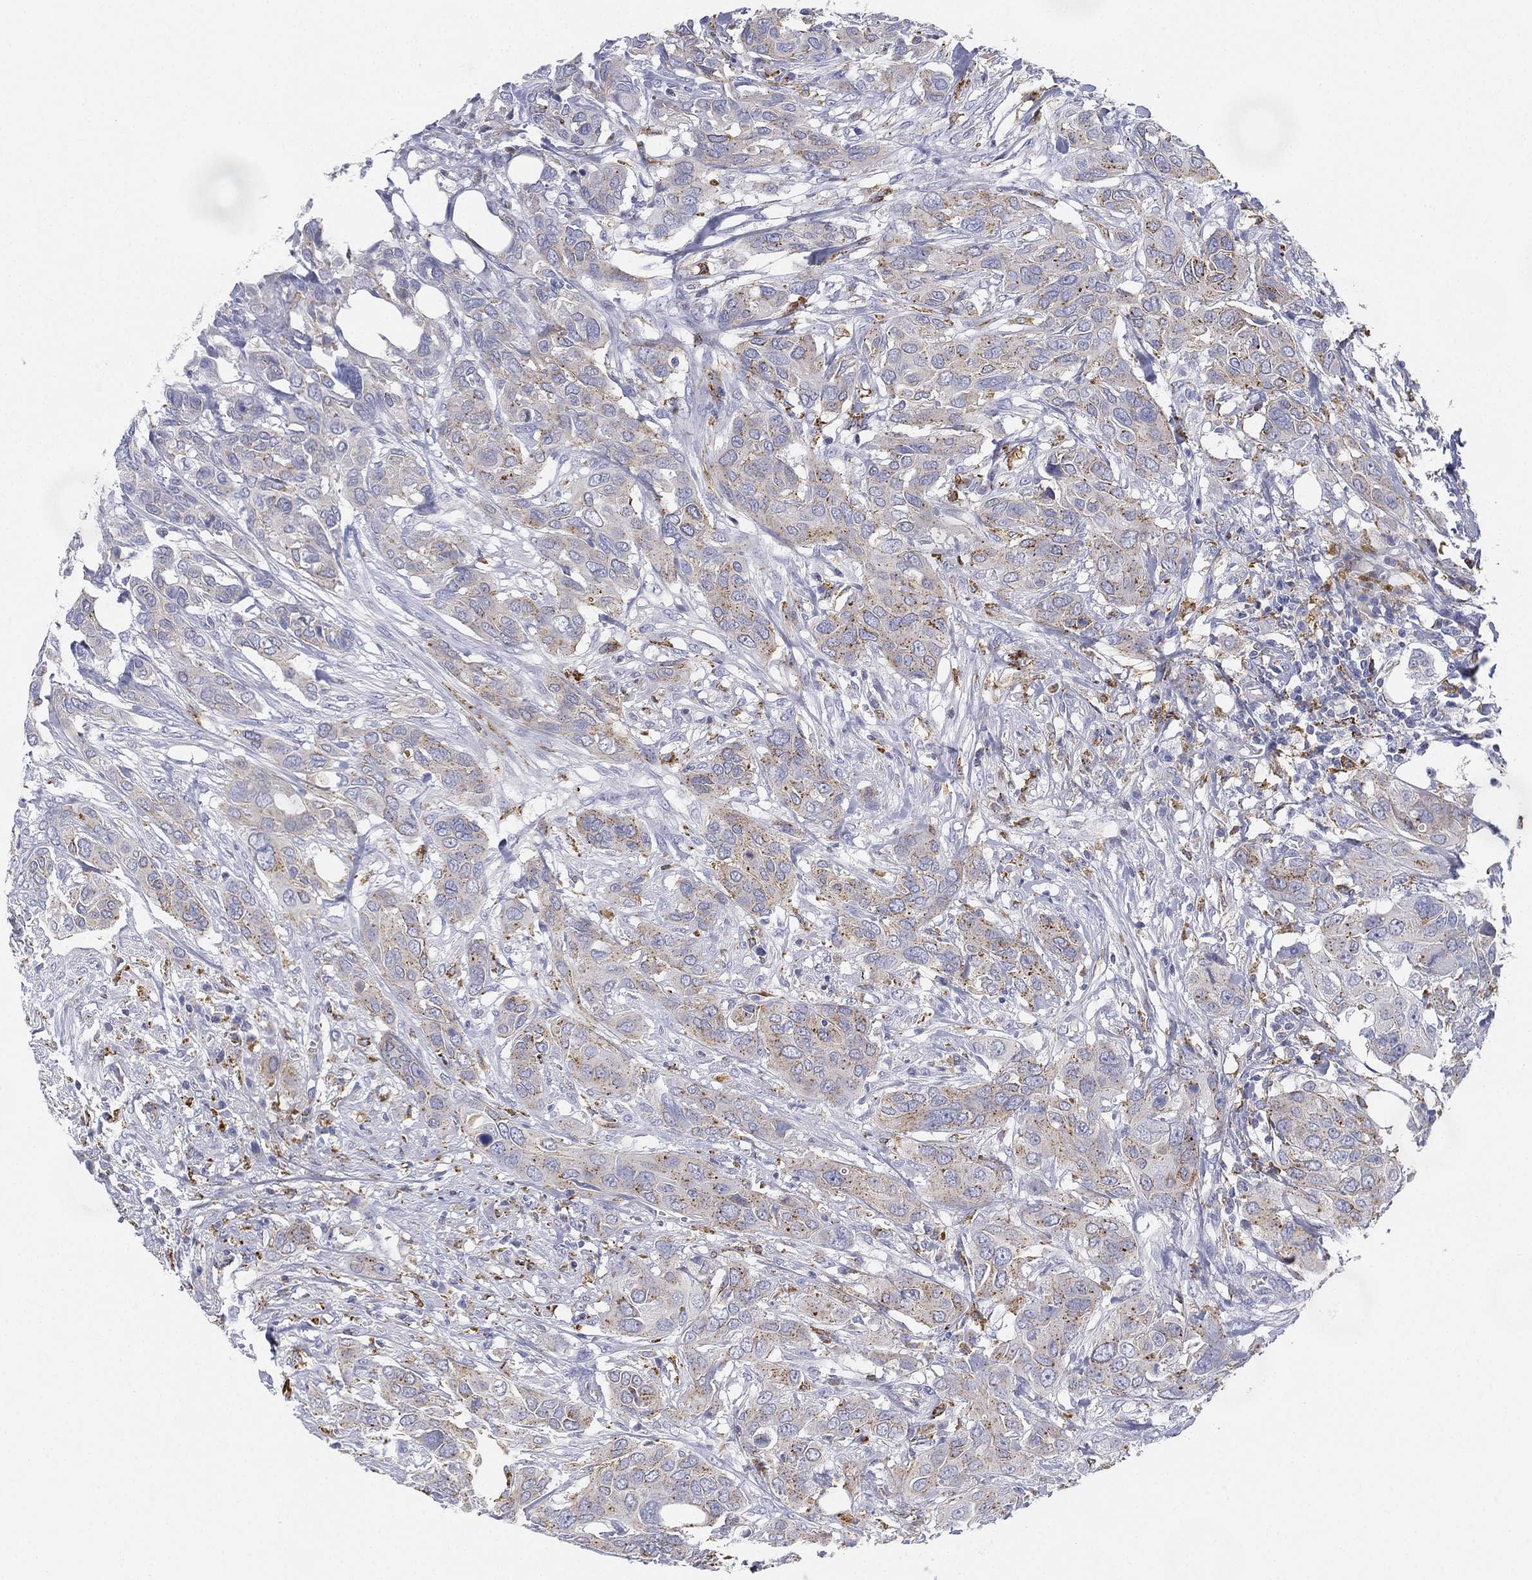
{"staining": {"intensity": "weak", "quantity": "25%-75%", "location": "cytoplasmic/membranous"}, "tissue": "urothelial cancer", "cell_type": "Tumor cells", "image_type": "cancer", "snomed": [{"axis": "morphology", "description": "Urothelial carcinoma, NOS"}, {"axis": "morphology", "description": "Urothelial carcinoma, High grade"}, {"axis": "topography", "description": "Urinary bladder"}], "caption": "Transitional cell carcinoma stained with immunohistochemistry demonstrates weak cytoplasmic/membranous staining in about 25%-75% of tumor cells.", "gene": "NPC2", "patient": {"sex": "male", "age": 63}}